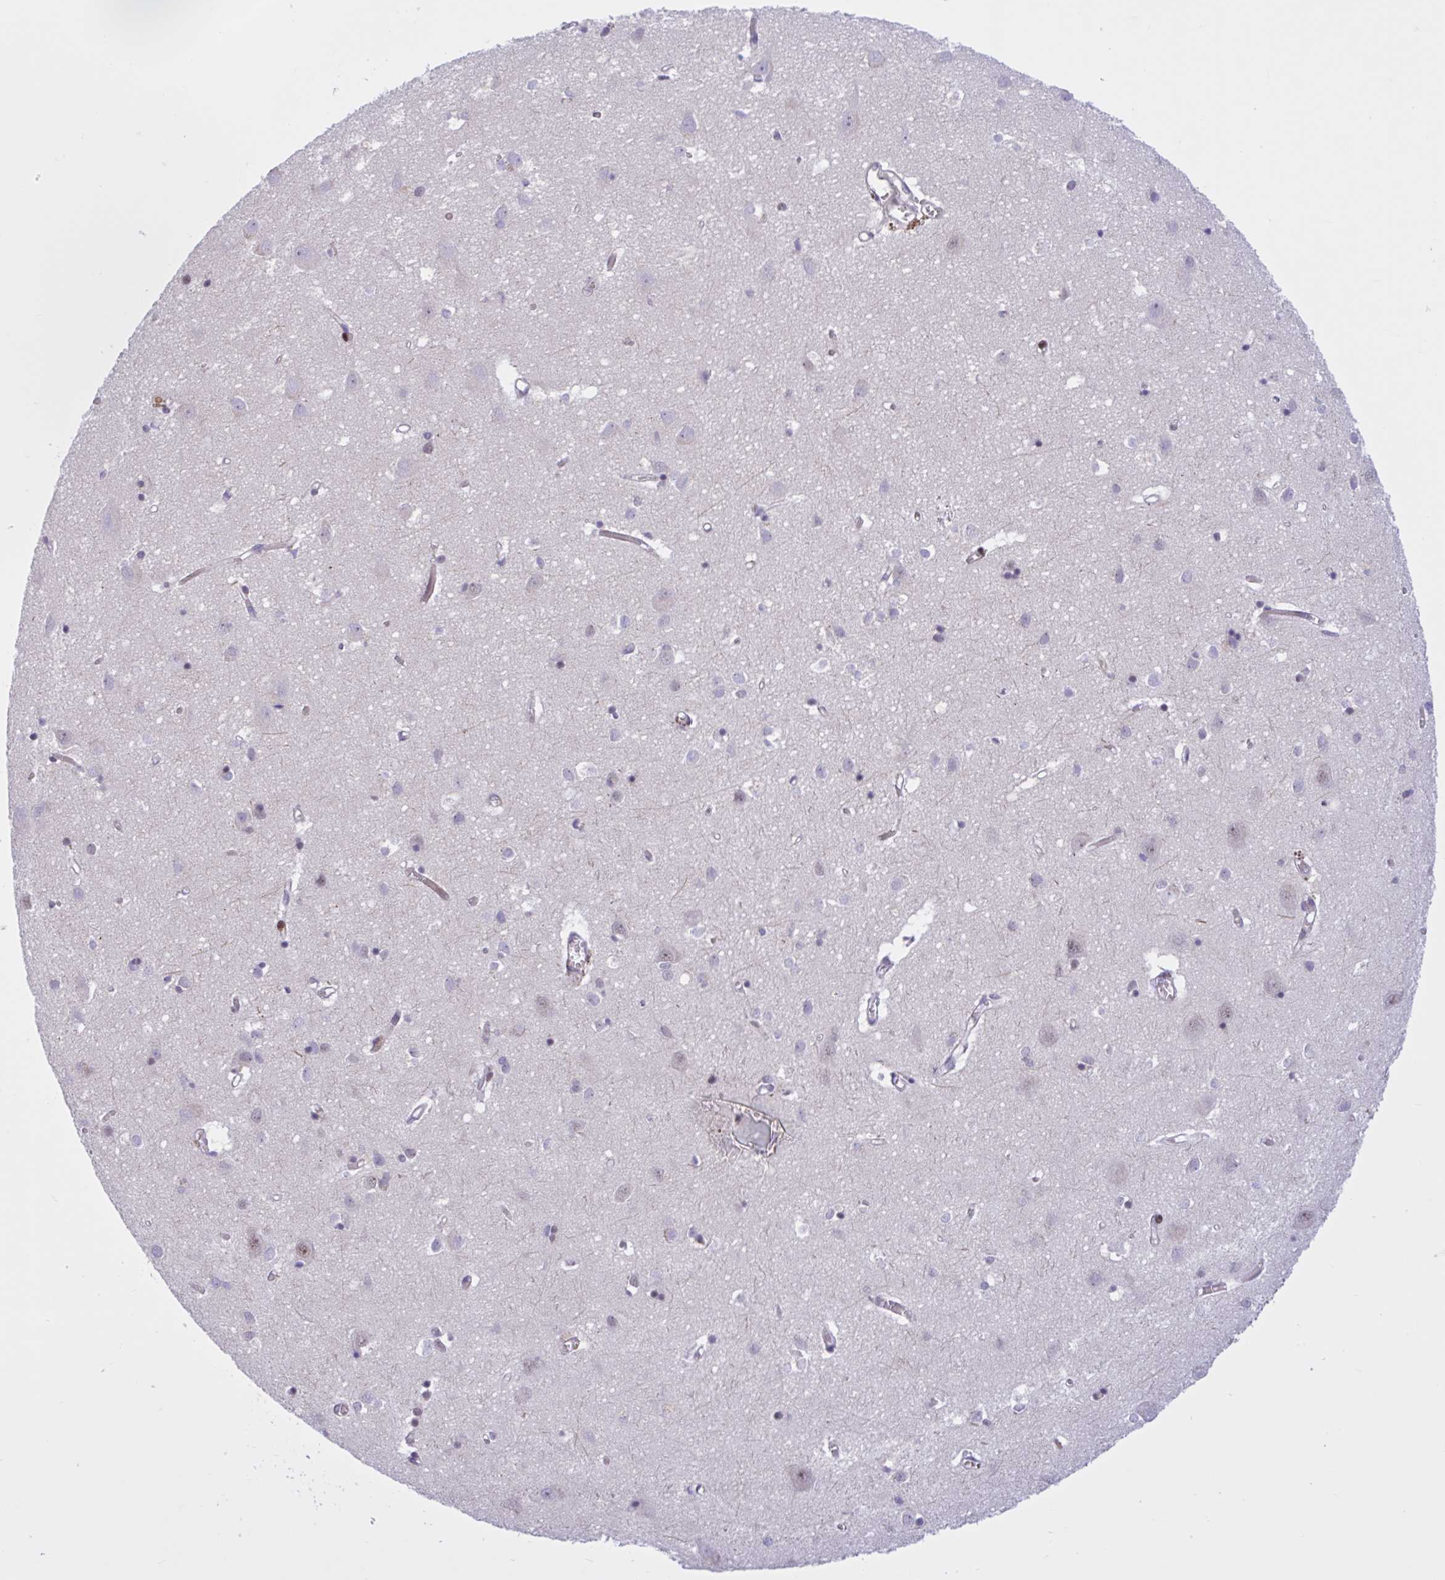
{"staining": {"intensity": "negative", "quantity": "none", "location": "none"}, "tissue": "cerebral cortex", "cell_type": "Endothelial cells", "image_type": "normal", "snomed": [{"axis": "morphology", "description": "Normal tissue, NOS"}, {"axis": "topography", "description": "Cerebral cortex"}], "caption": "An IHC micrograph of benign cerebral cortex is shown. There is no staining in endothelial cells of cerebral cortex.", "gene": "RBL1", "patient": {"sex": "male", "age": 70}}